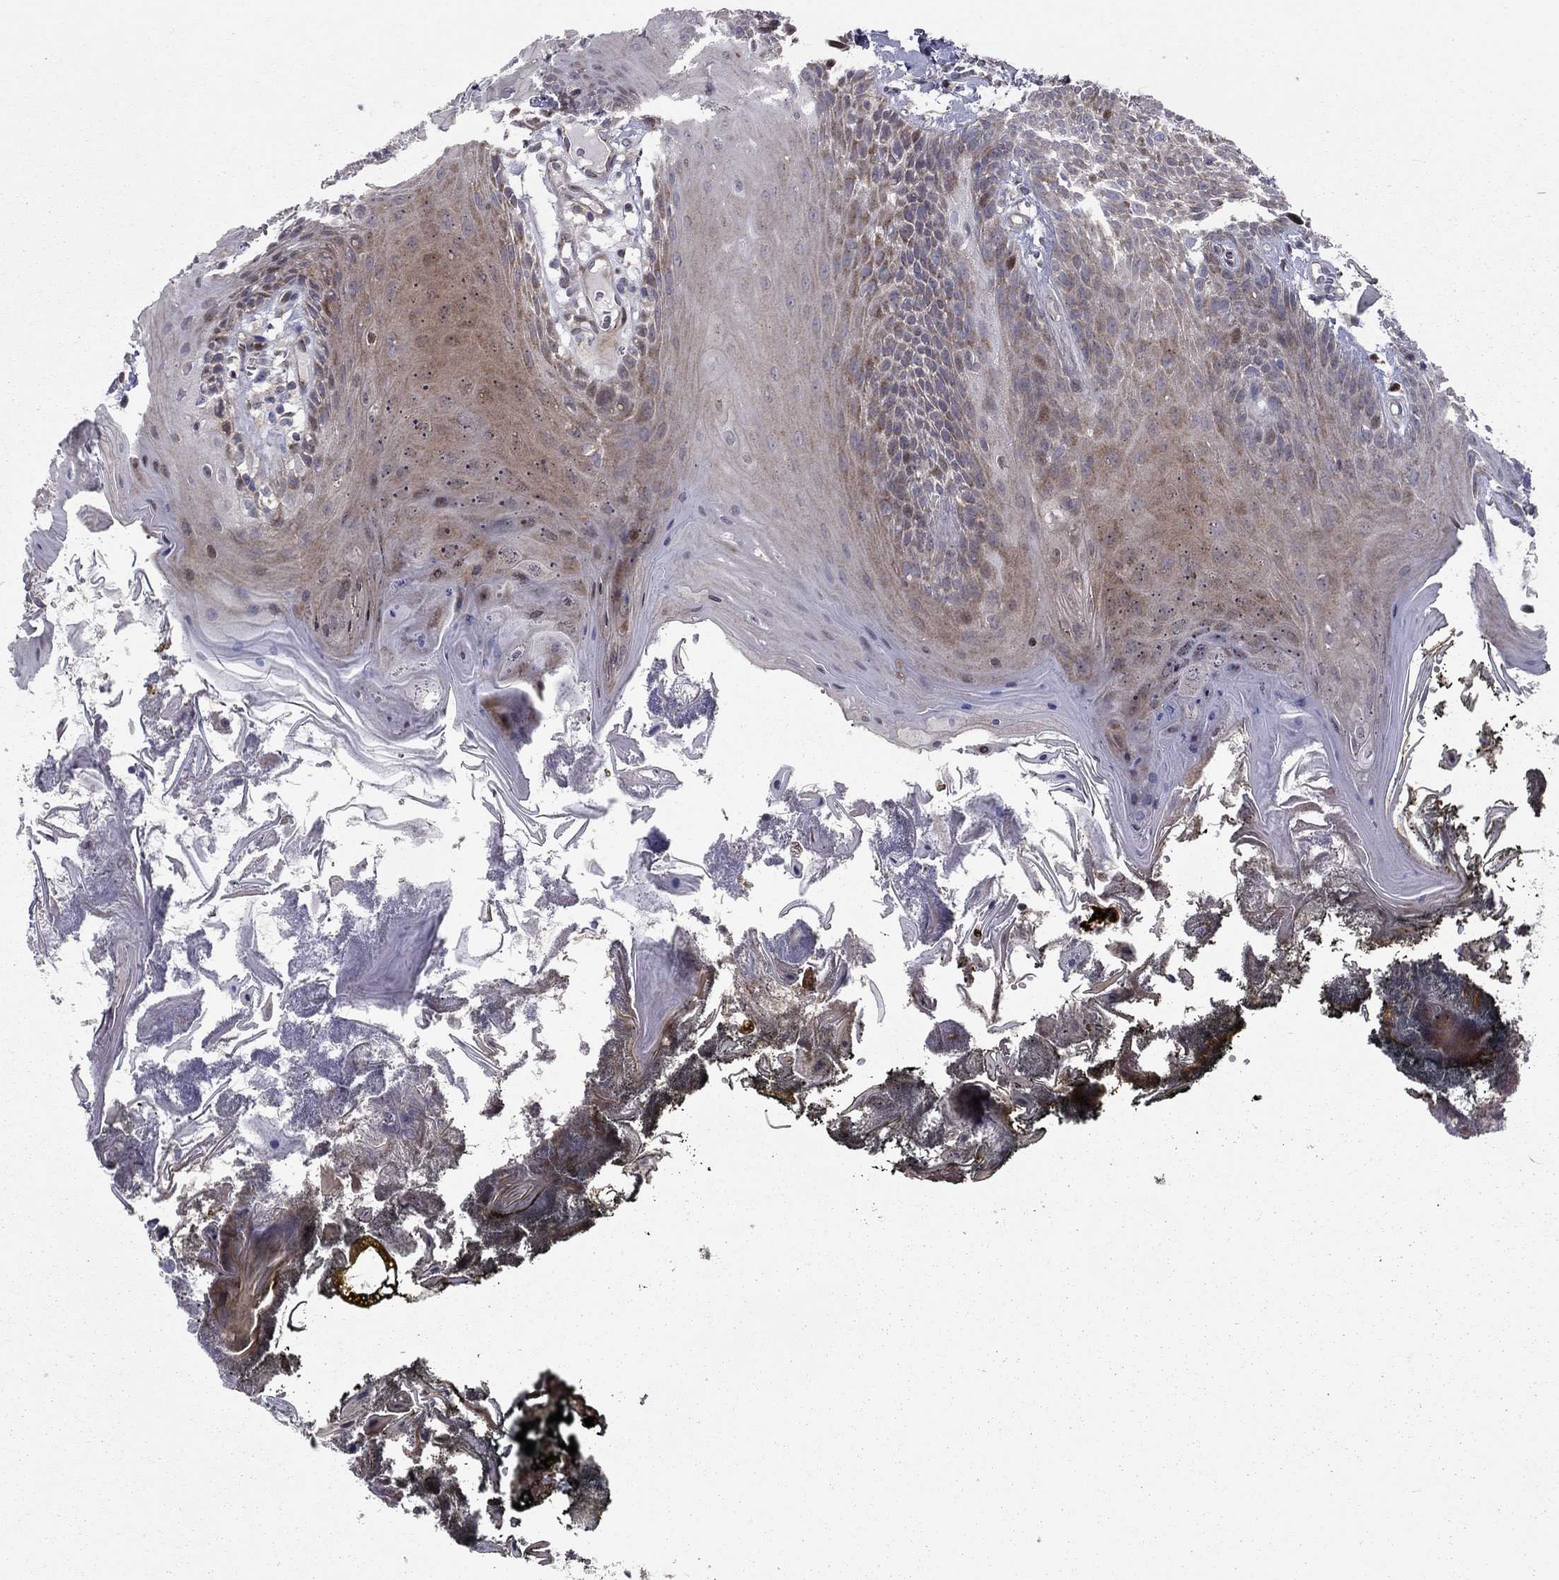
{"staining": {"intensity": "weak", "quantity": "25%-75%", "location": "cytoplasmic/membranous"}, "tissue": "oral mucosa", "cell_type": "Squamous epithelial cells", "image_type": "normal", "snomed": [{"axis": "morphology", "description": "Normal tissue, NOS"}, {"axis": "topography", "description": "Oral tissue"}], "caption": "A high-resolution micrograph shows IHC staining of benign oral mucosa, which exhibits weak cytoplasmic/membranous expression in about 25%-75% of squamous epithelial cells. (IHC, brightfield microscopy, high magnification).", "gene": "DUSP7", "patient": {"sex": "male", "age": 9}}